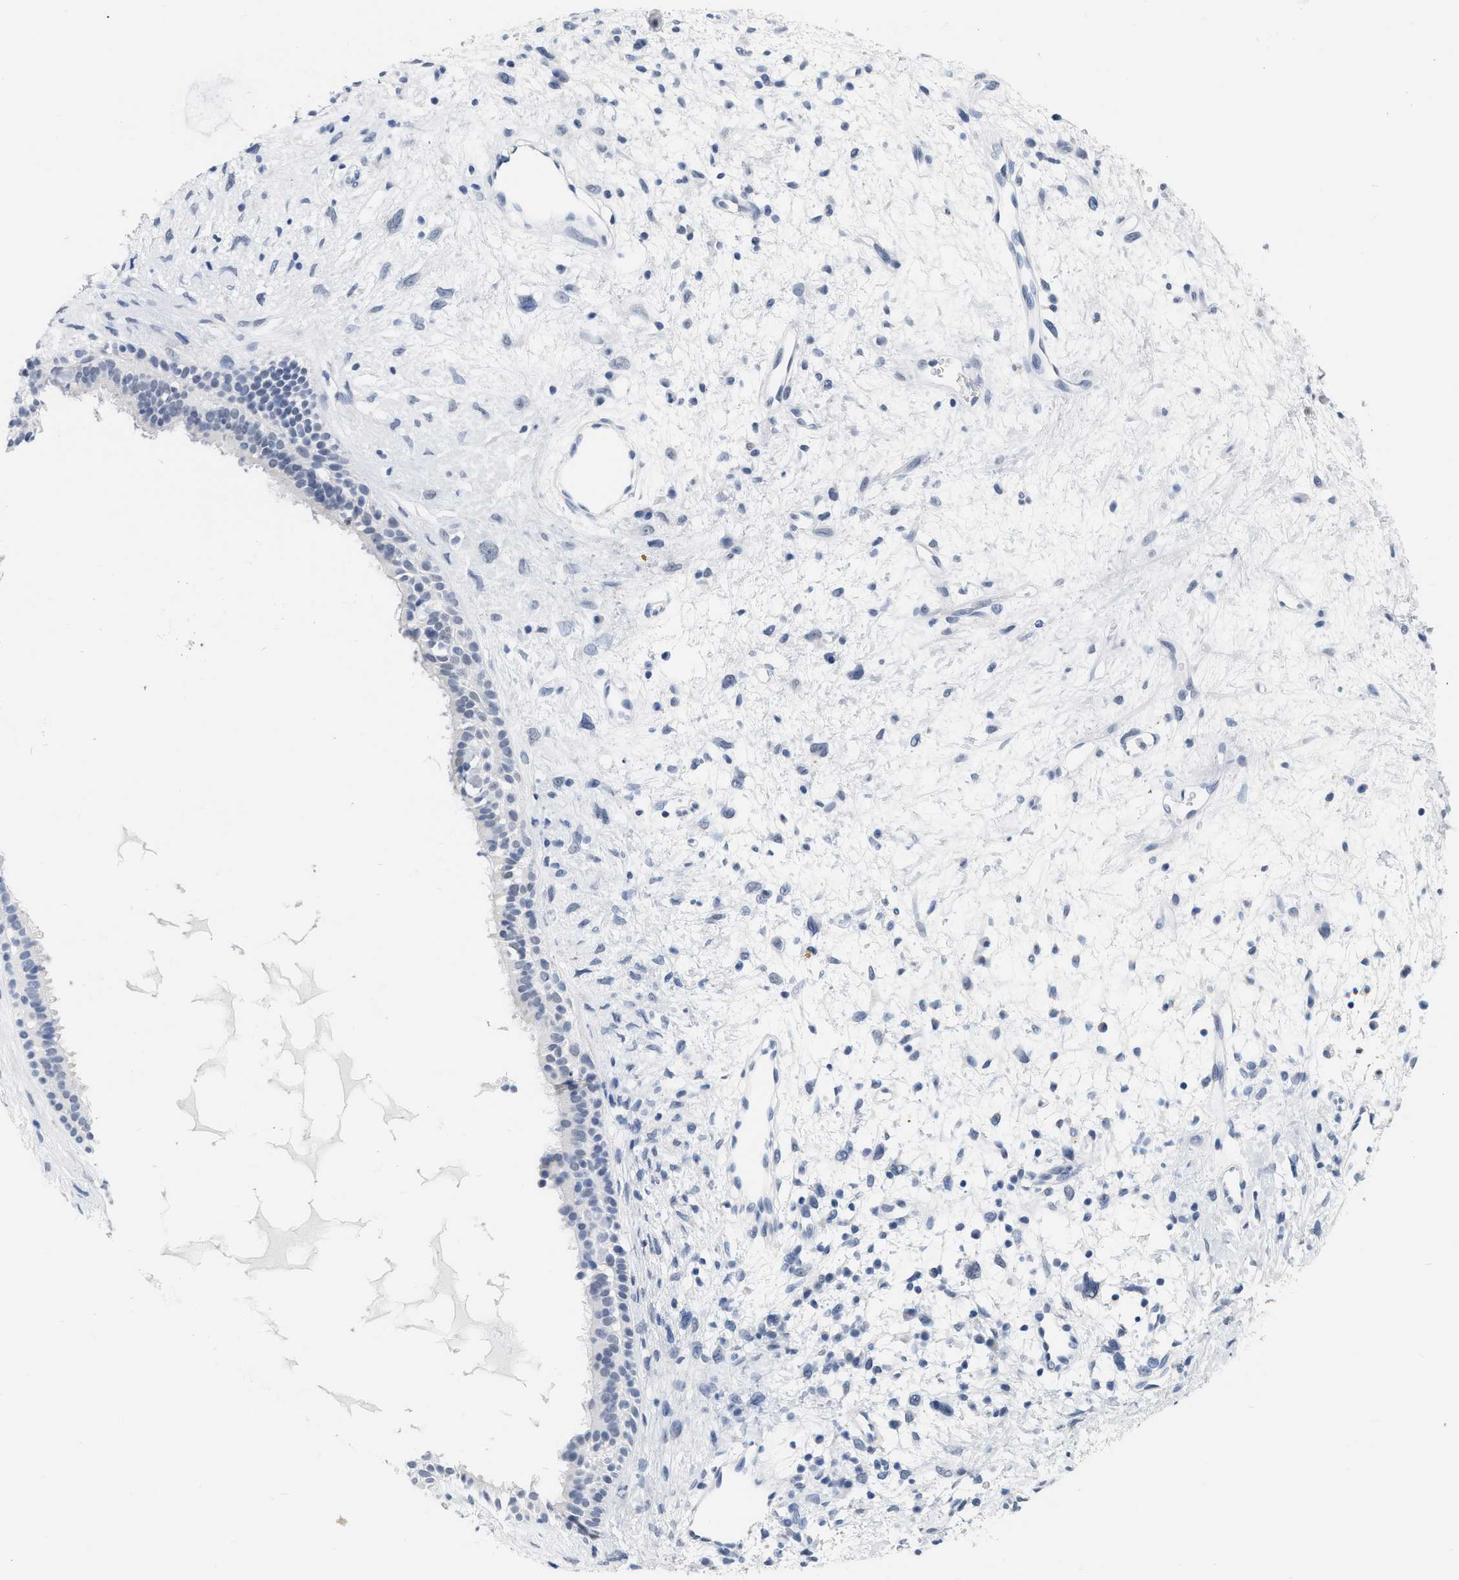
{"staining": {"intensity": "negative", "quantity": "none", "location": "none"}, "tissue": "nasopharynx", "cell_type": "Respiratory epithelial cells", "image_type": "normal", "snomed": [{"axis": "morphology", "description": "Normal tissue, NOS"}, {"axis": "topography", "description": "Nasopharynx"}], "caption": "IHC histopathology image of benign human nasopharynx stained for a protein (brown), which exhibits no positivity in respiratory epithelial cells. The staining is performed using DAB brown chromogen with nuclei counter-stained in using hematoxylin.", "gene": "XIRP1", "patient": {"sex": "male", "age": 22}}